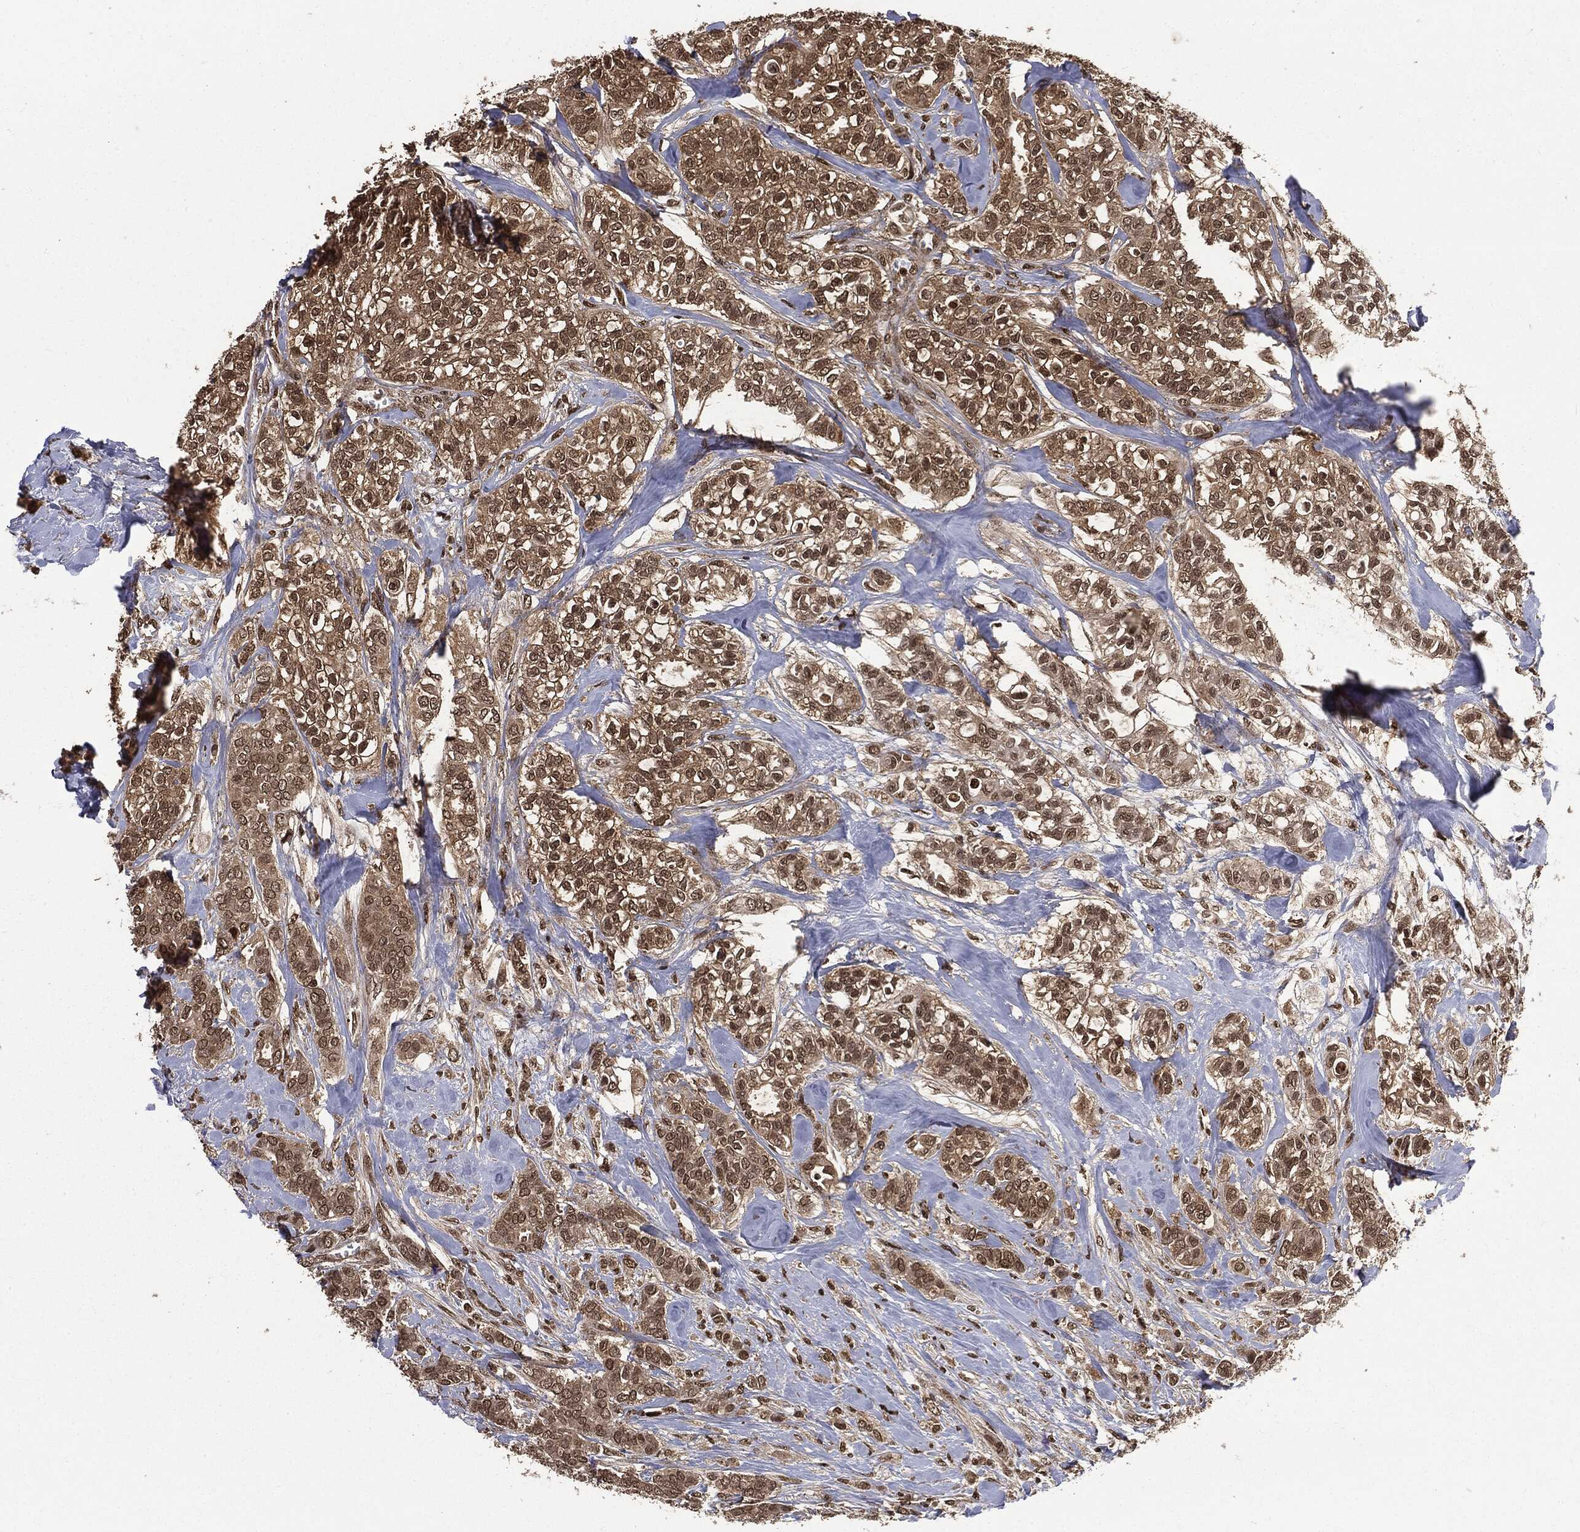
{"staining": {"intensity": "weak", "quantity": ">75%", "location": "cytoplasmic/membranous,nuclear"}, "tissue": "breast cancer", "cell_type": "Tumor cells", "image_type": "cancer", "snomed": [{"axis": "morphology", "description": "Duct carcinoma"}, {"axis": "topography", "description": "Breast"}], "caption": "Breast cancer stained with IHC reveals weak cytoplasmic/membranous and nuclear positivity in about >75% of tumor cells.", "gene": "CTDP1", "patient": {"sex": "female", "age": 71}}